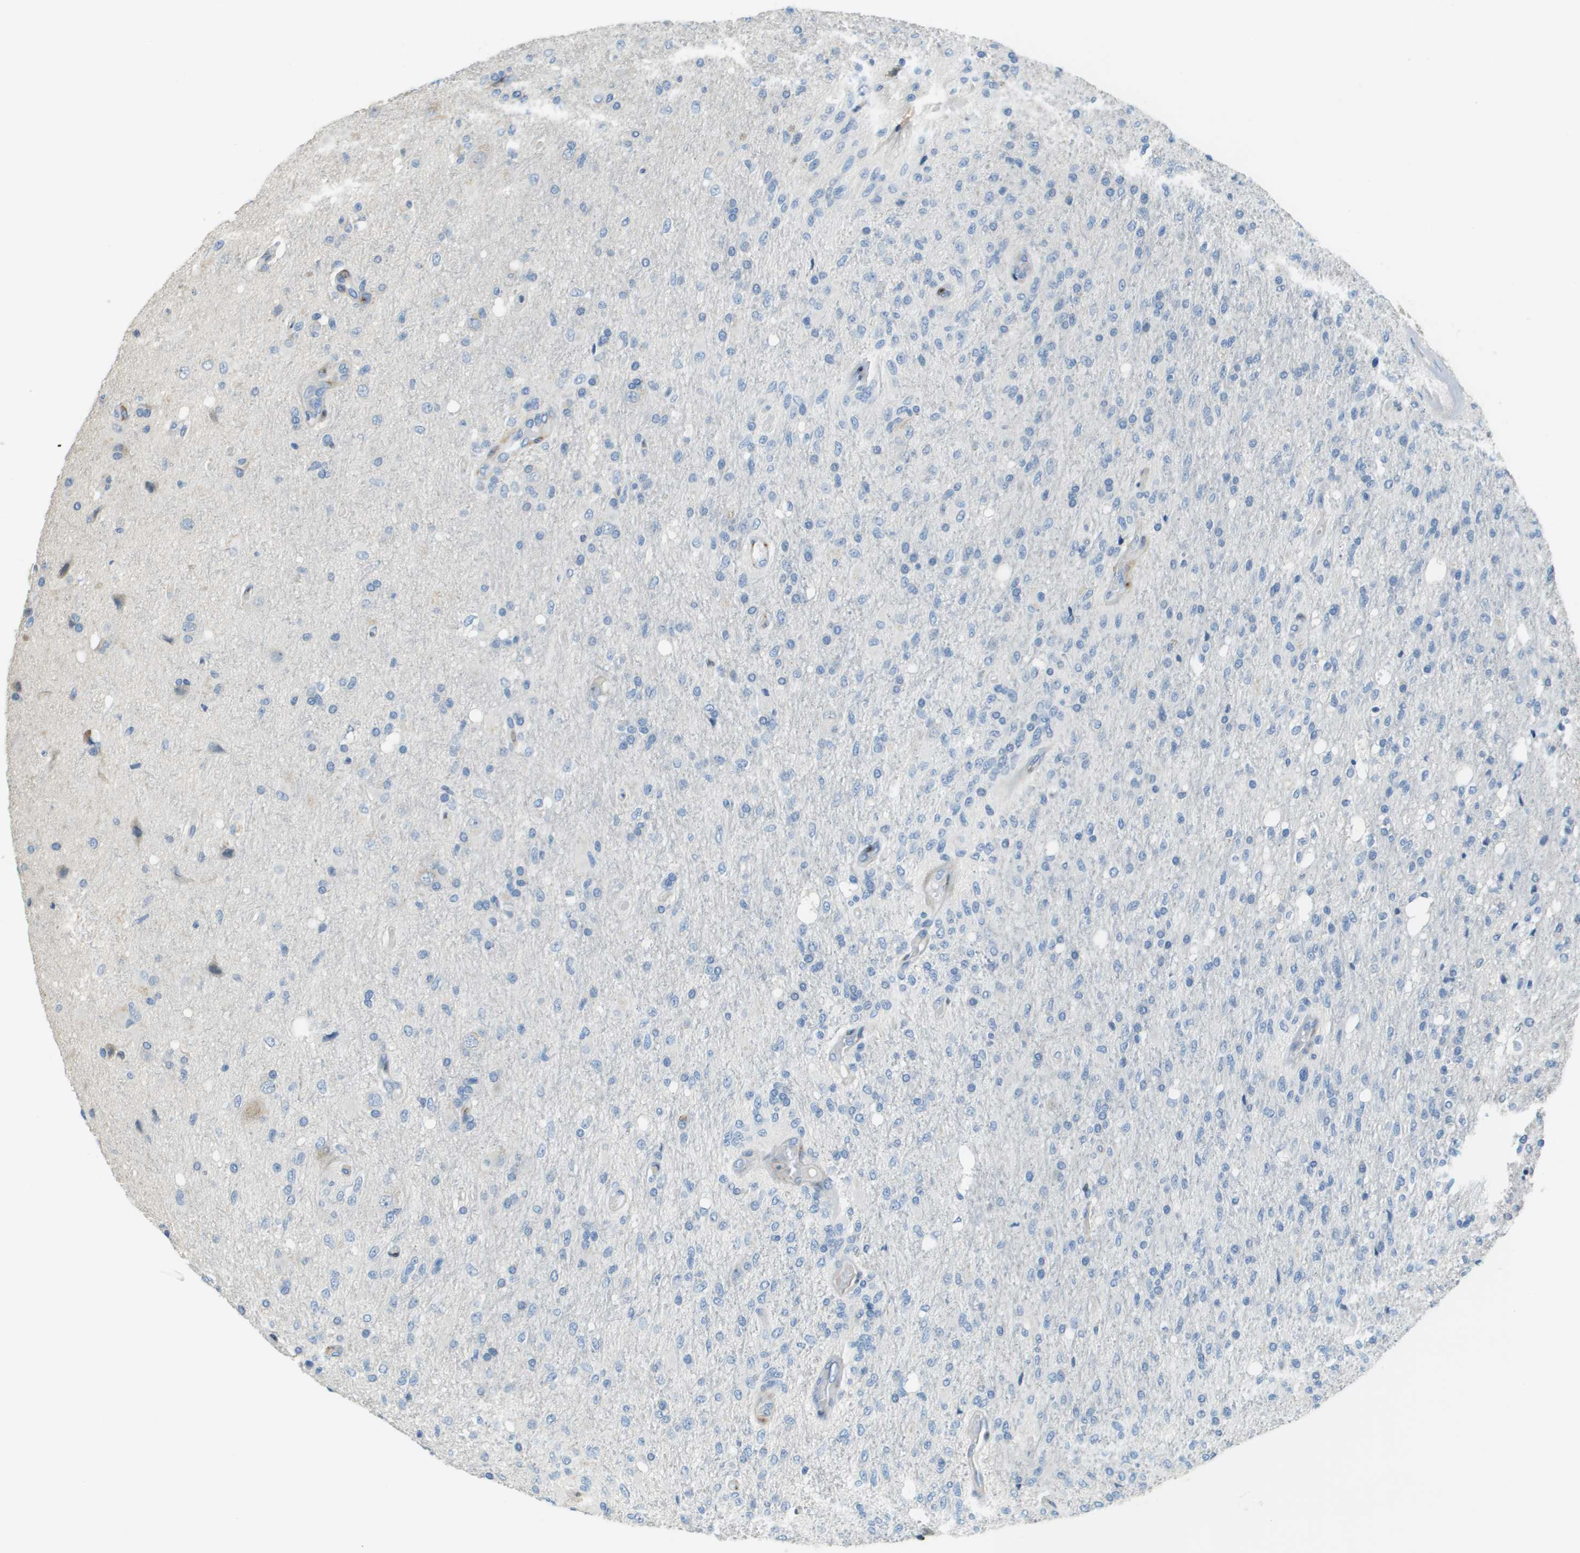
{"staining": {"intensity": "negative", "quantity": "none", "location": "none"}, "tissue": "glioma", "cell_type": "Tumor cells", "image_type": "cancer", "snomed": [{"axis": "morphology", "description": "Normal tissue, NOS"}, {"axis": "morphology", "description": "Glioma, malignant, High grade"}, {"axis": "topography", "description": "Cerebral cortex"}], "caption": "Immunohistochemistry (IHC) of human high-grade glioma (malignant) exhibits no staining in tumor cells.", "gene": "DCN", "patient": {"sex": "male", "age": 77}}